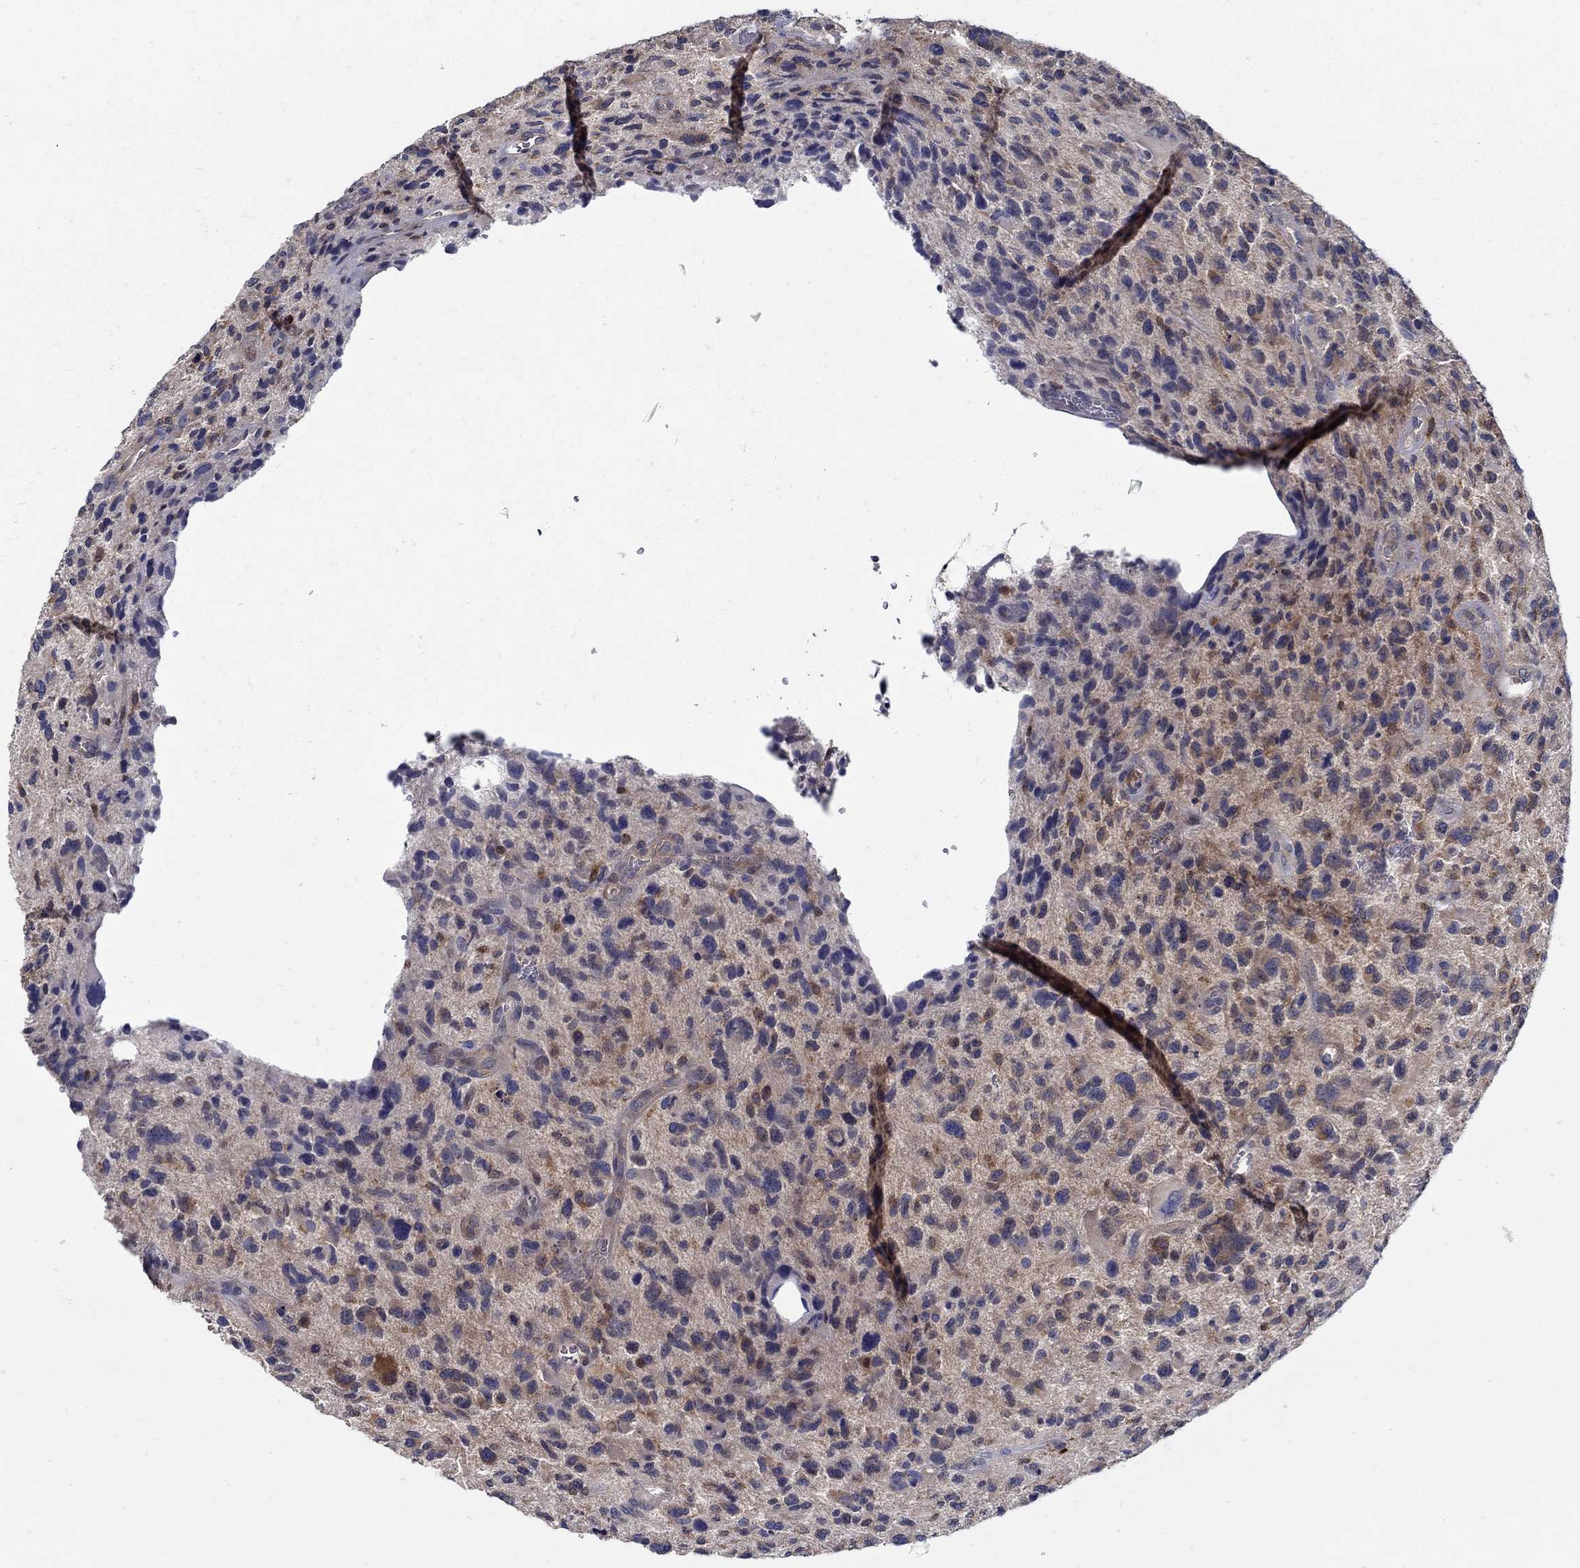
{"staining": {"intensity": "moderate", "quantity": "<25%", "location": "cytoplasmic/membranous"}, "tissue": "glioma", "cell_type": "Tumor cells", "image_type": "cancer", "snomed": [{"axis": "morphology", "description": "Glioma, malignant, NOS"}, {"axis": "morphology", "description": "Glioma, malignant, High grade"}, {"axis": "topography", "description": "Brain"}], "caption": "A brown stain labels moderate cytoplasmic/membranous expression of a protein in malignant glioma (high-grade) tumor cells. (DAB (3,3'-diaminobenzidine) IHC with brightfield microscopy, high magnification).", "gene": "MTHFR", "patient": {"sex": "female", "age": 71}}